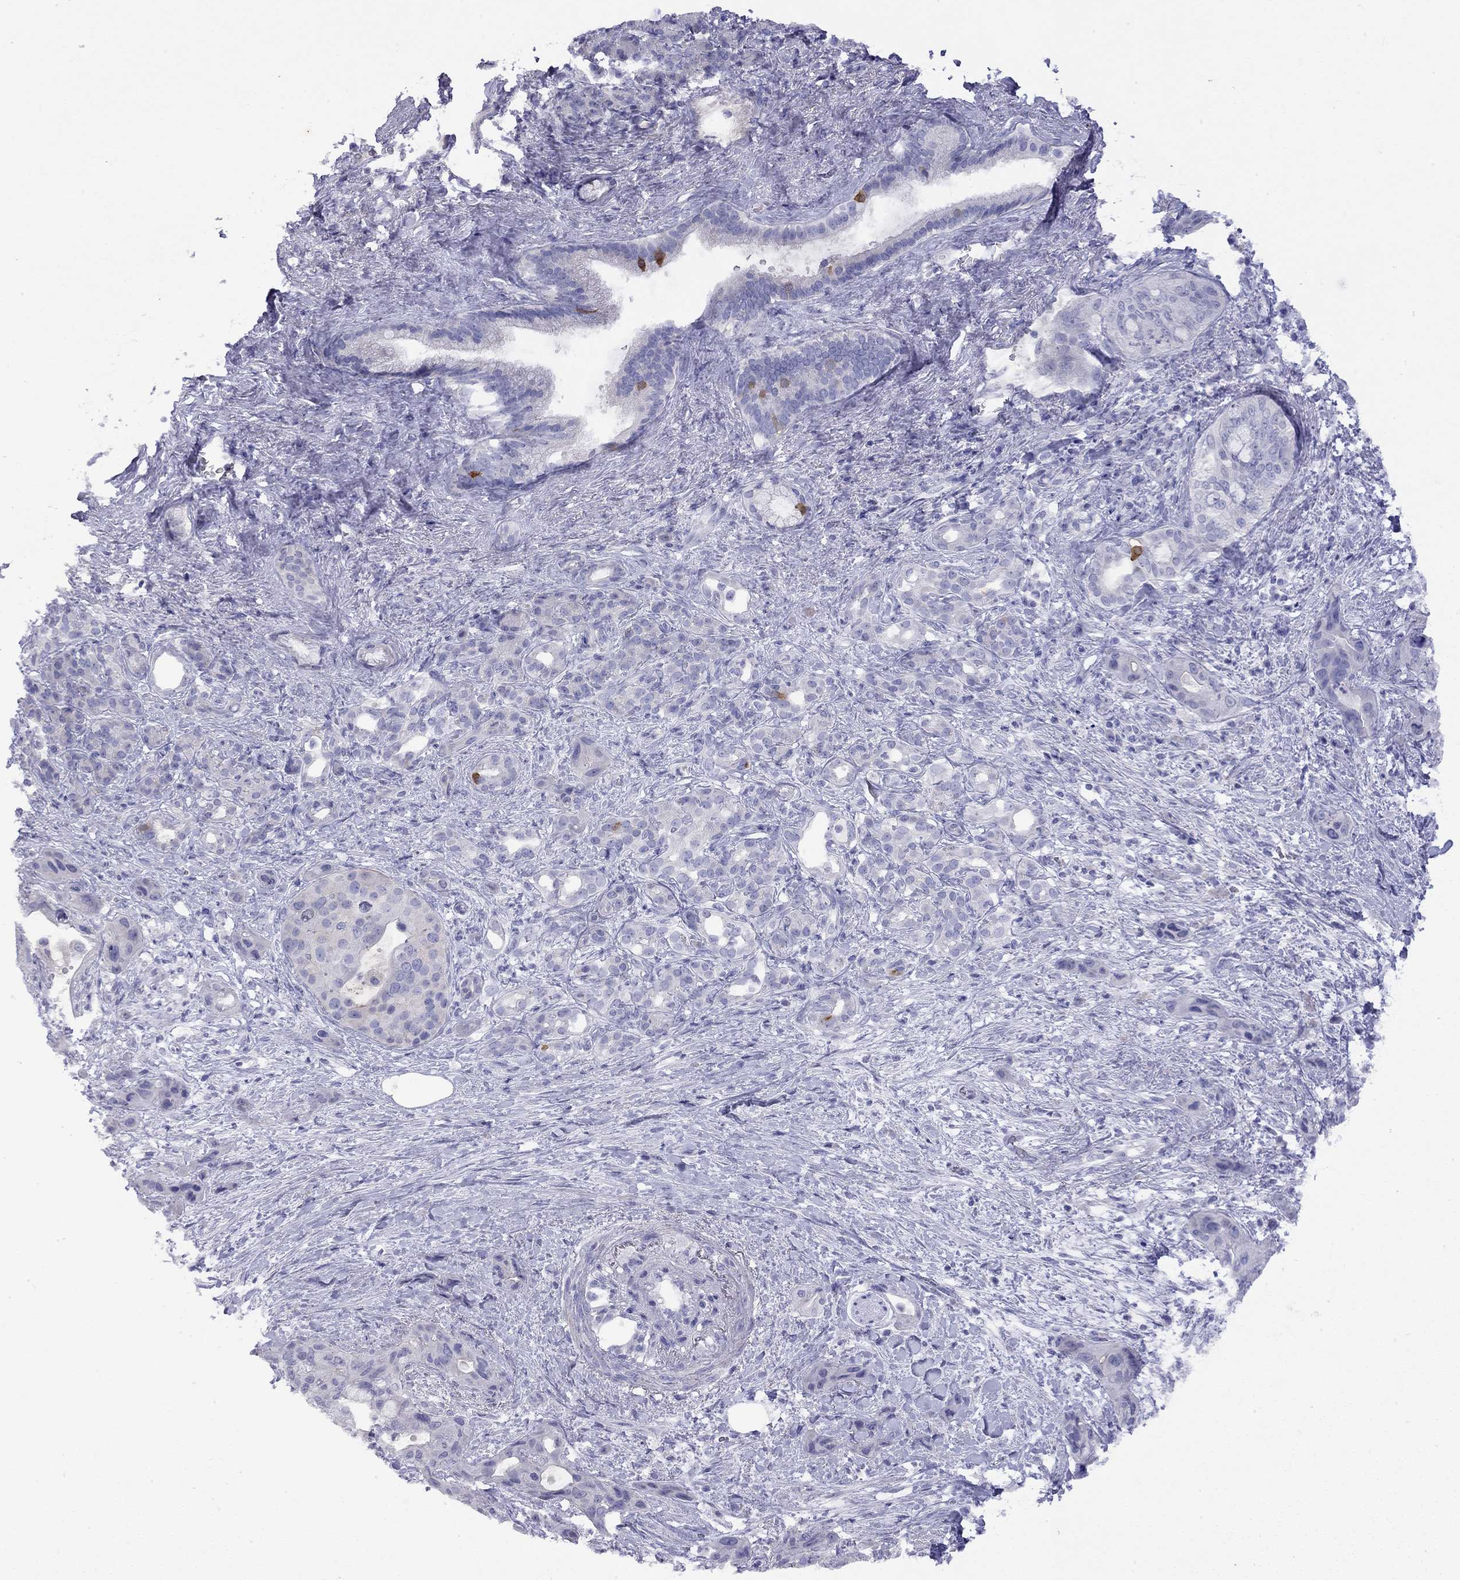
{"staining": {"intensity": "negative", "quantity": "none", "location": "none"}, "tissue": "pancreatic cancer", "cell_type": "Tumor cells", "image_type": "cancer", "snomed": [{"axis": "morphology", "description": "Adenocarcinoma, NOS"}, {"axis": "topography", "description": "Pancreas"}], "caption": "Tumor cells show no significant expression in adenocarcinoma (pancreatic).", "gene": "GNAT3", "patient": {"sex": "male", "age": 71}}